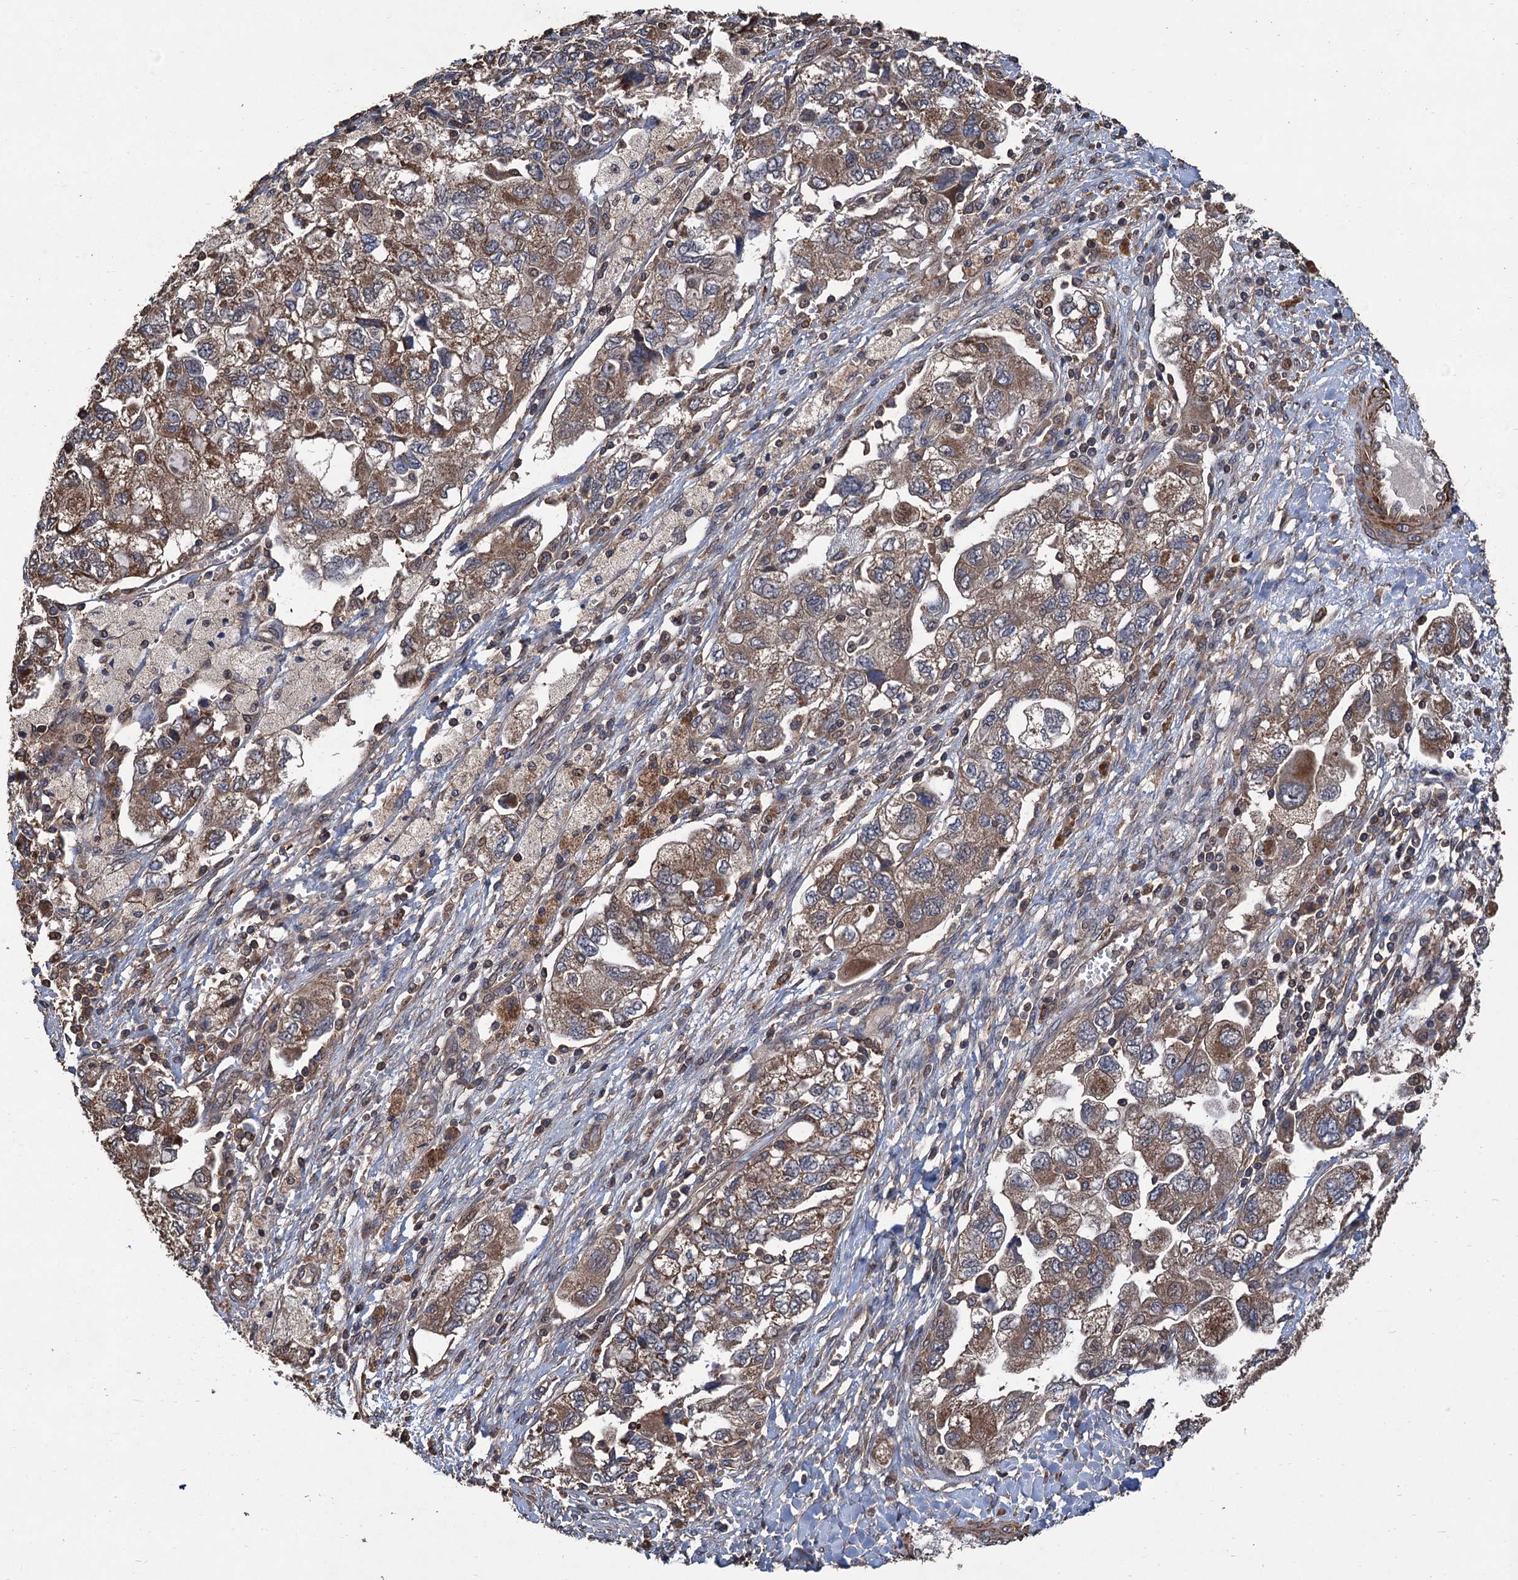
{"staining": {"intensity": "moderate", "quantity": ">75%", "location": "cytoplasmic/membranous"}, "tissue": "ovarian cancer", "cell_type": "Tumor cells", "image_type": "cancer", "snomed": [{"axis": "morphology", "description": "Carcinoma, NOS"}, {"axis": "morphology", "description": "Cystadenocarcinoma, serous, NOS"}, {"axis": "topography", "description": "Ovary"}], "caption": "An image of human ovarian serous cystadenocarcinoma stained for a protein shows moderate cytoplasmic/membranous brown staining in tumor cells.", "gene": "PPP4R1", "patient": {"sex": "female", "age": 69}}